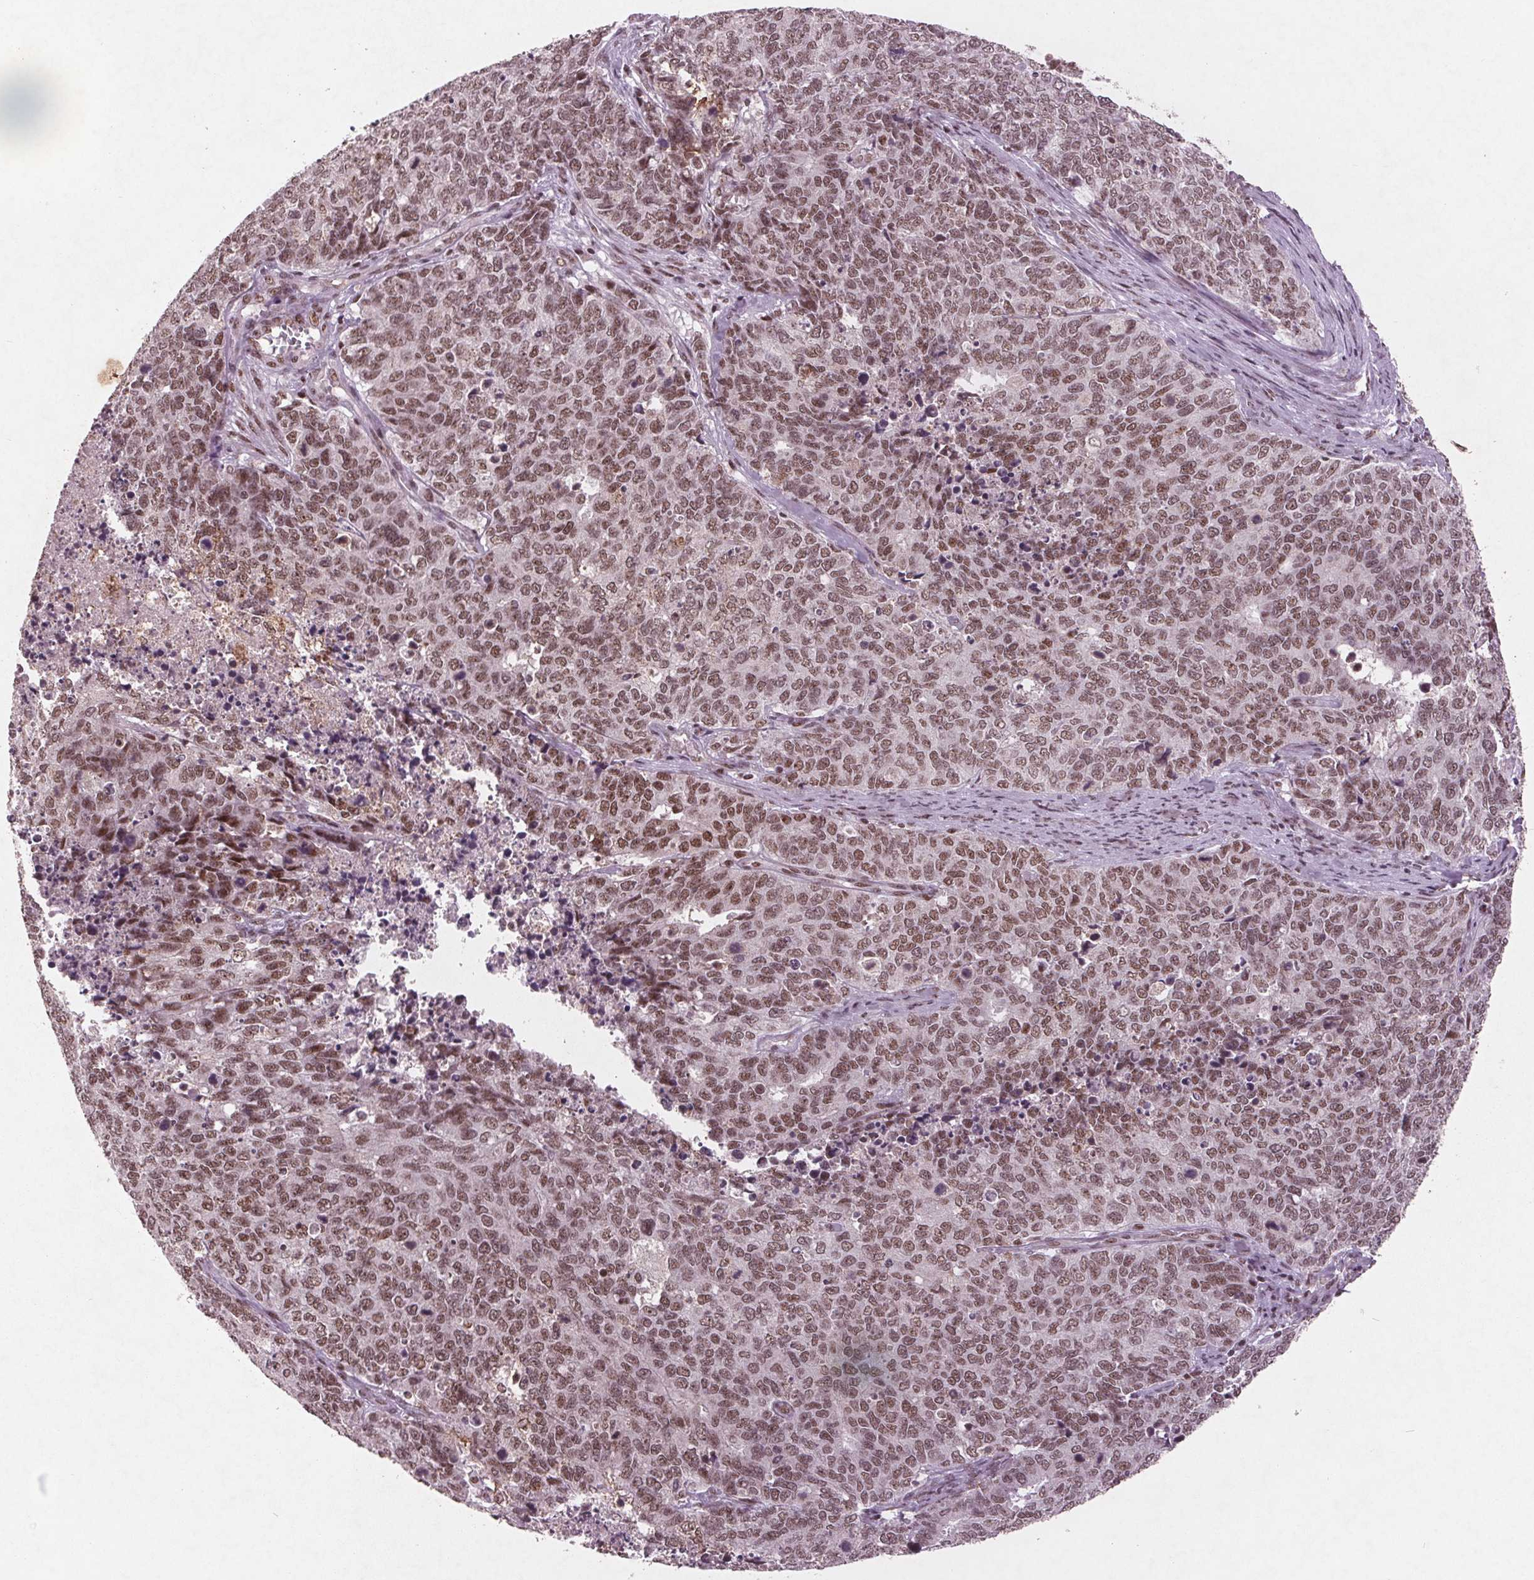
{"staining": {"intensity": "weak", "quantity": ">75%", "location": "nuclear"}, "tissue": "cervical cancer", "cell_type": "Tumor cells", "image_type": "cancer", "snomed": [{"axis": "morphology", "description": "Adenocarcinoma, NOS"}, {"axis": "topography", "description": "Cervix"}], "caption": "IHC image of cervical adenocarcinoma stained for a protein (brown), which shows low levels of weak nuclear positivity in about >75% of tumor cells.", "gene": "RPS6KA2", "patient": {"sex": "female", "age": 63}}